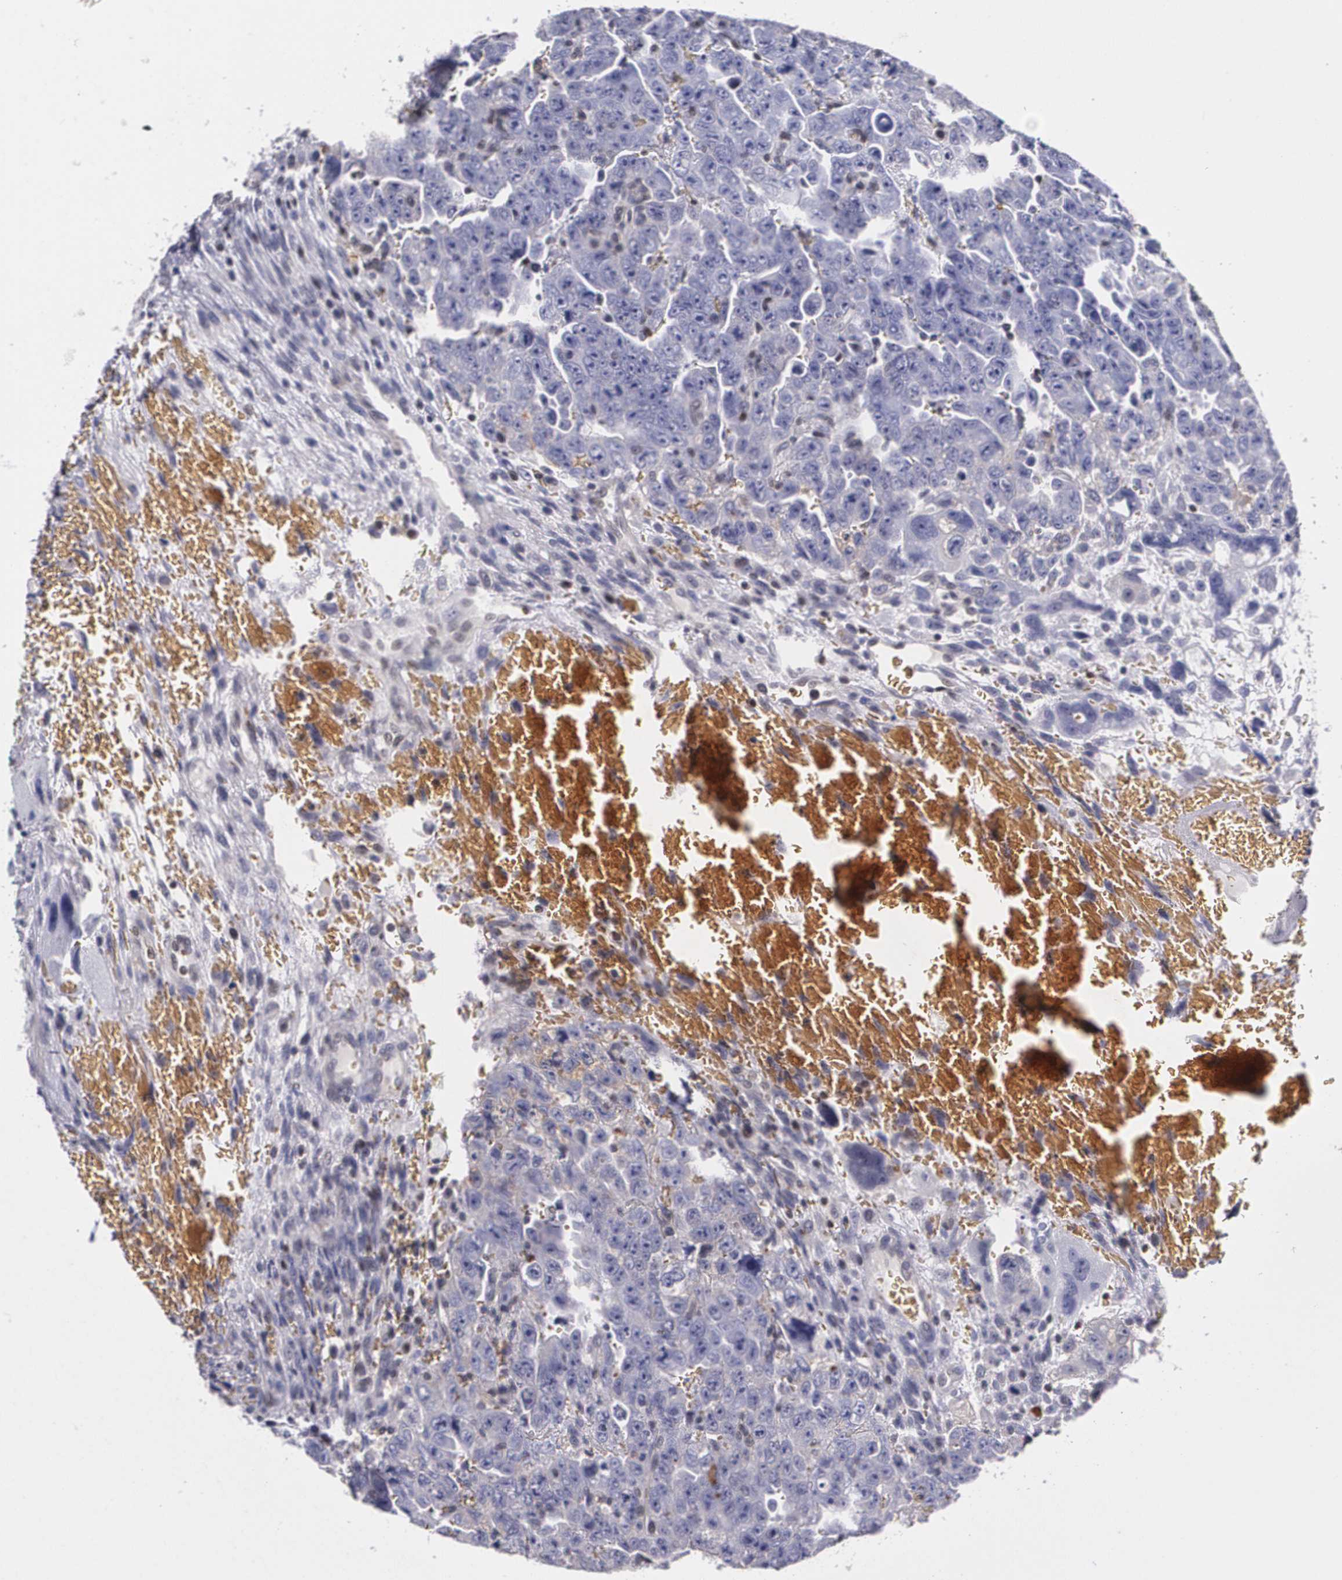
{"staining": {"intensity": "negative", "quantity": "none", "location": "none"}, "tissue": "testis cancer", "cell_type": "Tumor cells", "image_type": "cancer", "snomed": [{"axis": "morphology", "description": "Carcinoma, Embryonal, NOS"}, {"axis": "topography", "description": "Testis"}], "caption": "The immunohistochemistry photomicrograph has no significant staining in tumor cells of embryonal carcinoma (testis) tissue.", "gene": "MGMT", "patient": {"sex": "male", "age": 28}}